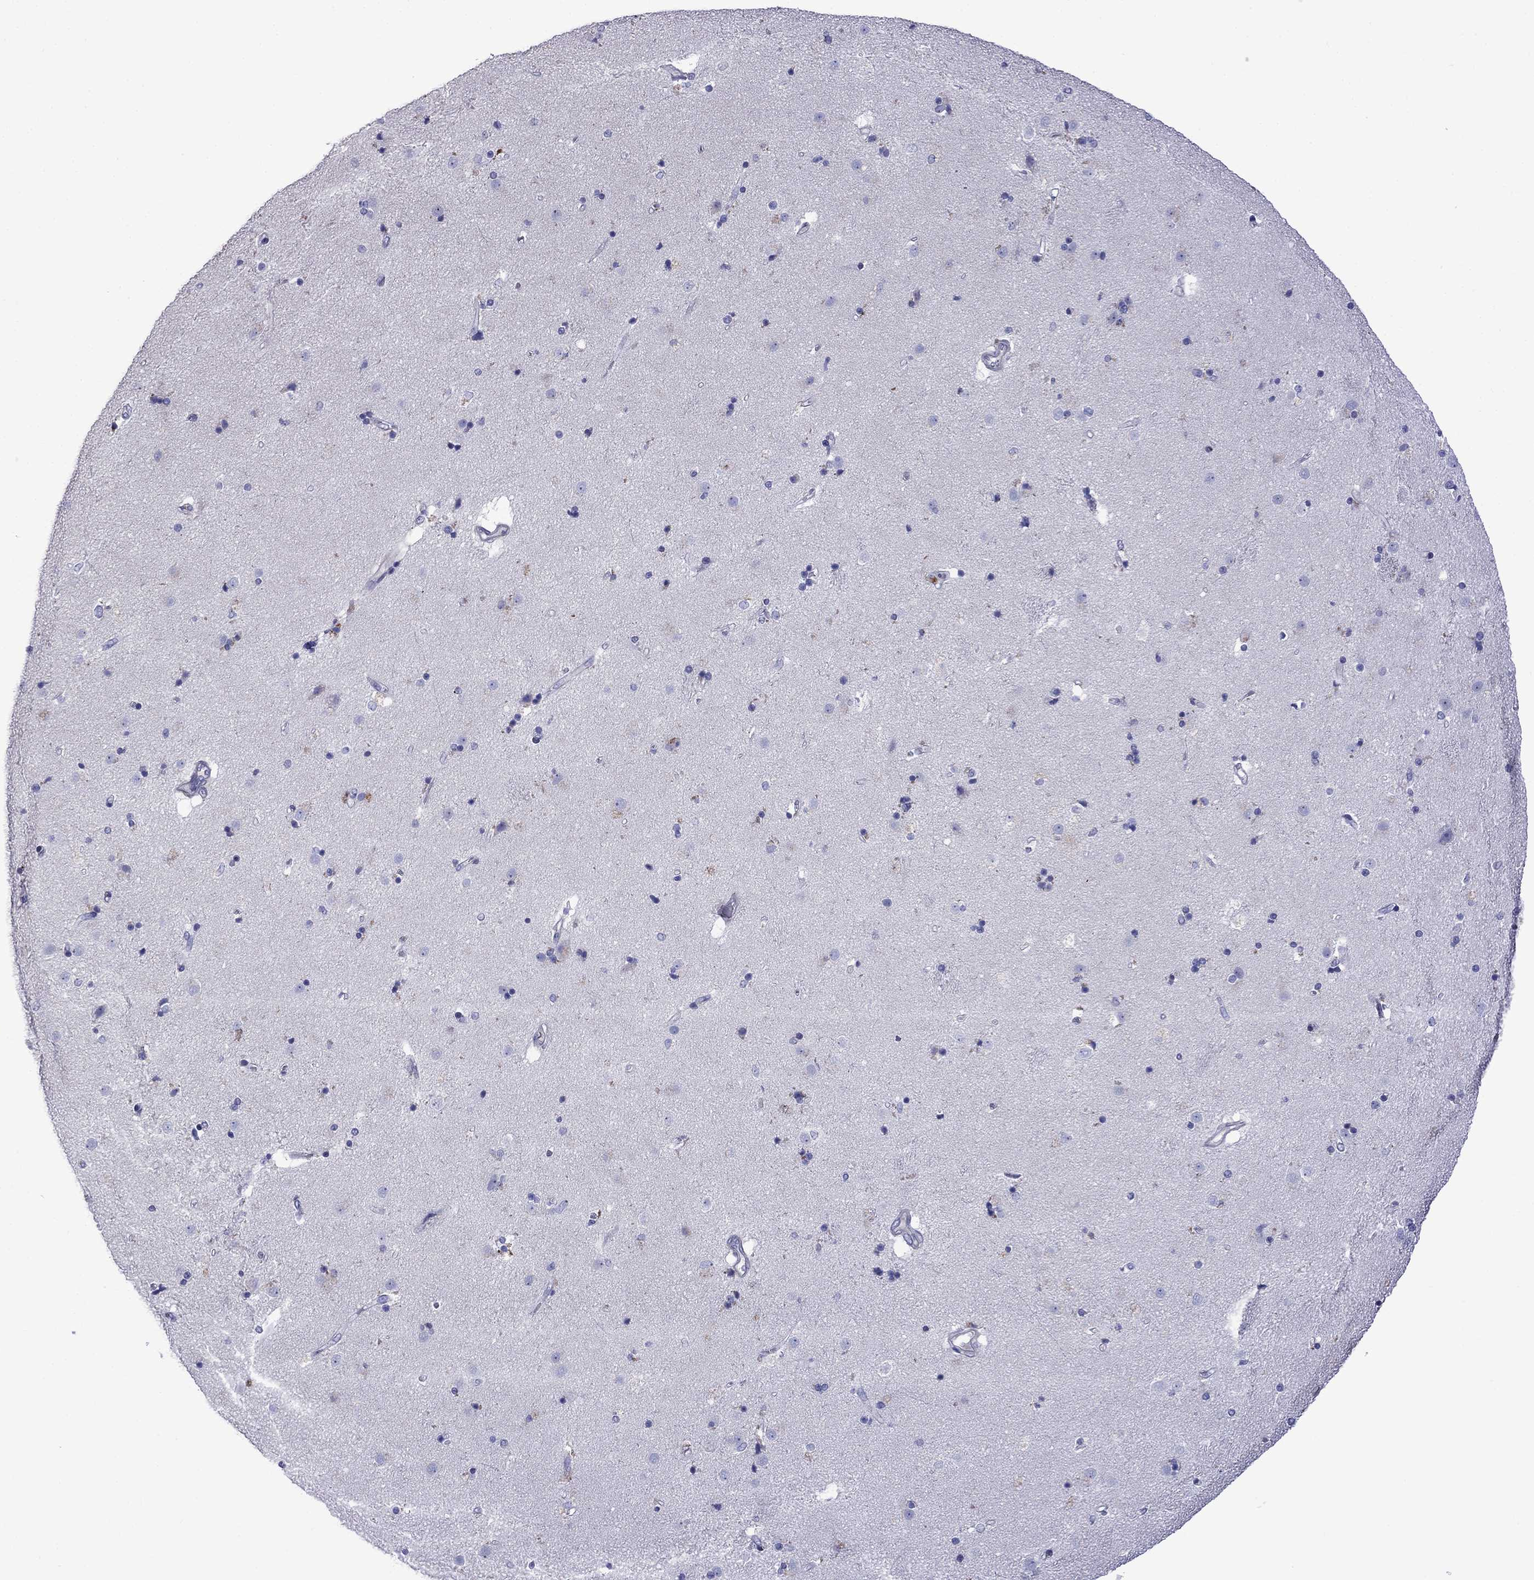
{"staining": {"intensity": "negative", "quantity": "none", "location": "none"}, "tissue": "caudate", "cell_type": "Glial cells", "image_type": "normal", "snomed": [{"axis": "morphology", "description": "Normal tissue, NOS"}, {"axis": "topography", "description": "Lateral ventricle wall"}], "caption": "DAB immunohistochemical staining of unremarkable caudate exhibits no significant positivity in glial cells.", "gene": "STAR", "patient": {"sex": "male", "age": 54}}